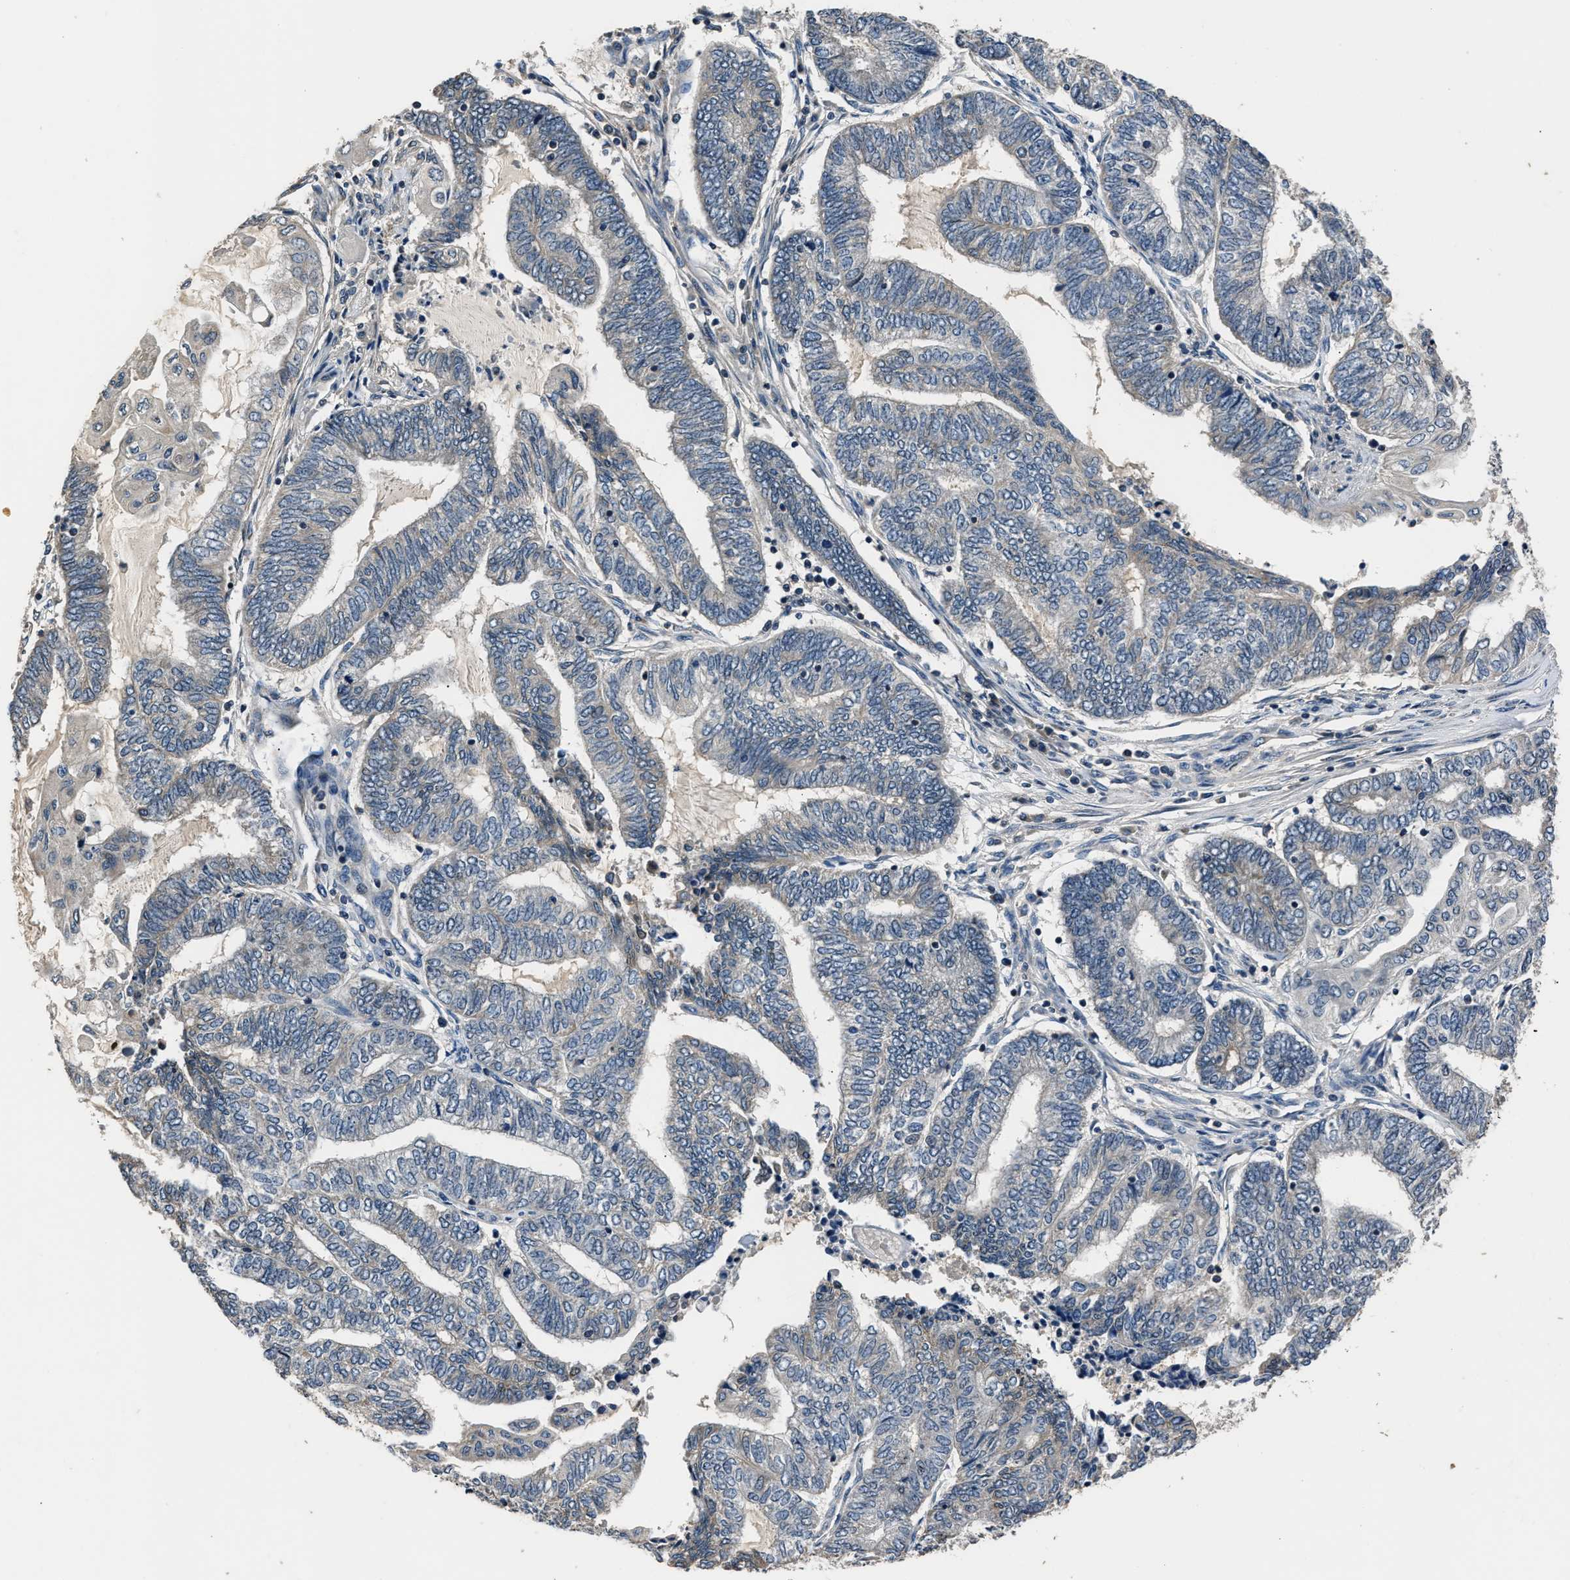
{"staining": {"intensity": "negative", "quantity": "none", "location": "none"}, "tissue": "endometrial cancer", "cell_type": "Tumor cells", "image_type": "cancer", "snomed": [{"axis": "morphology", "description": "Adenocarcinoma, NOS"}, {"axis": "topography", "description": "Uterus"}, {"axis": "topography", "description": "Endometrium"}], "caption": "The photomicrograph reveals no significant positivity in tumor cells of endometrial cancer.", "gene": "TNRC18", "patient": {"sex": "female", "age": 70}}